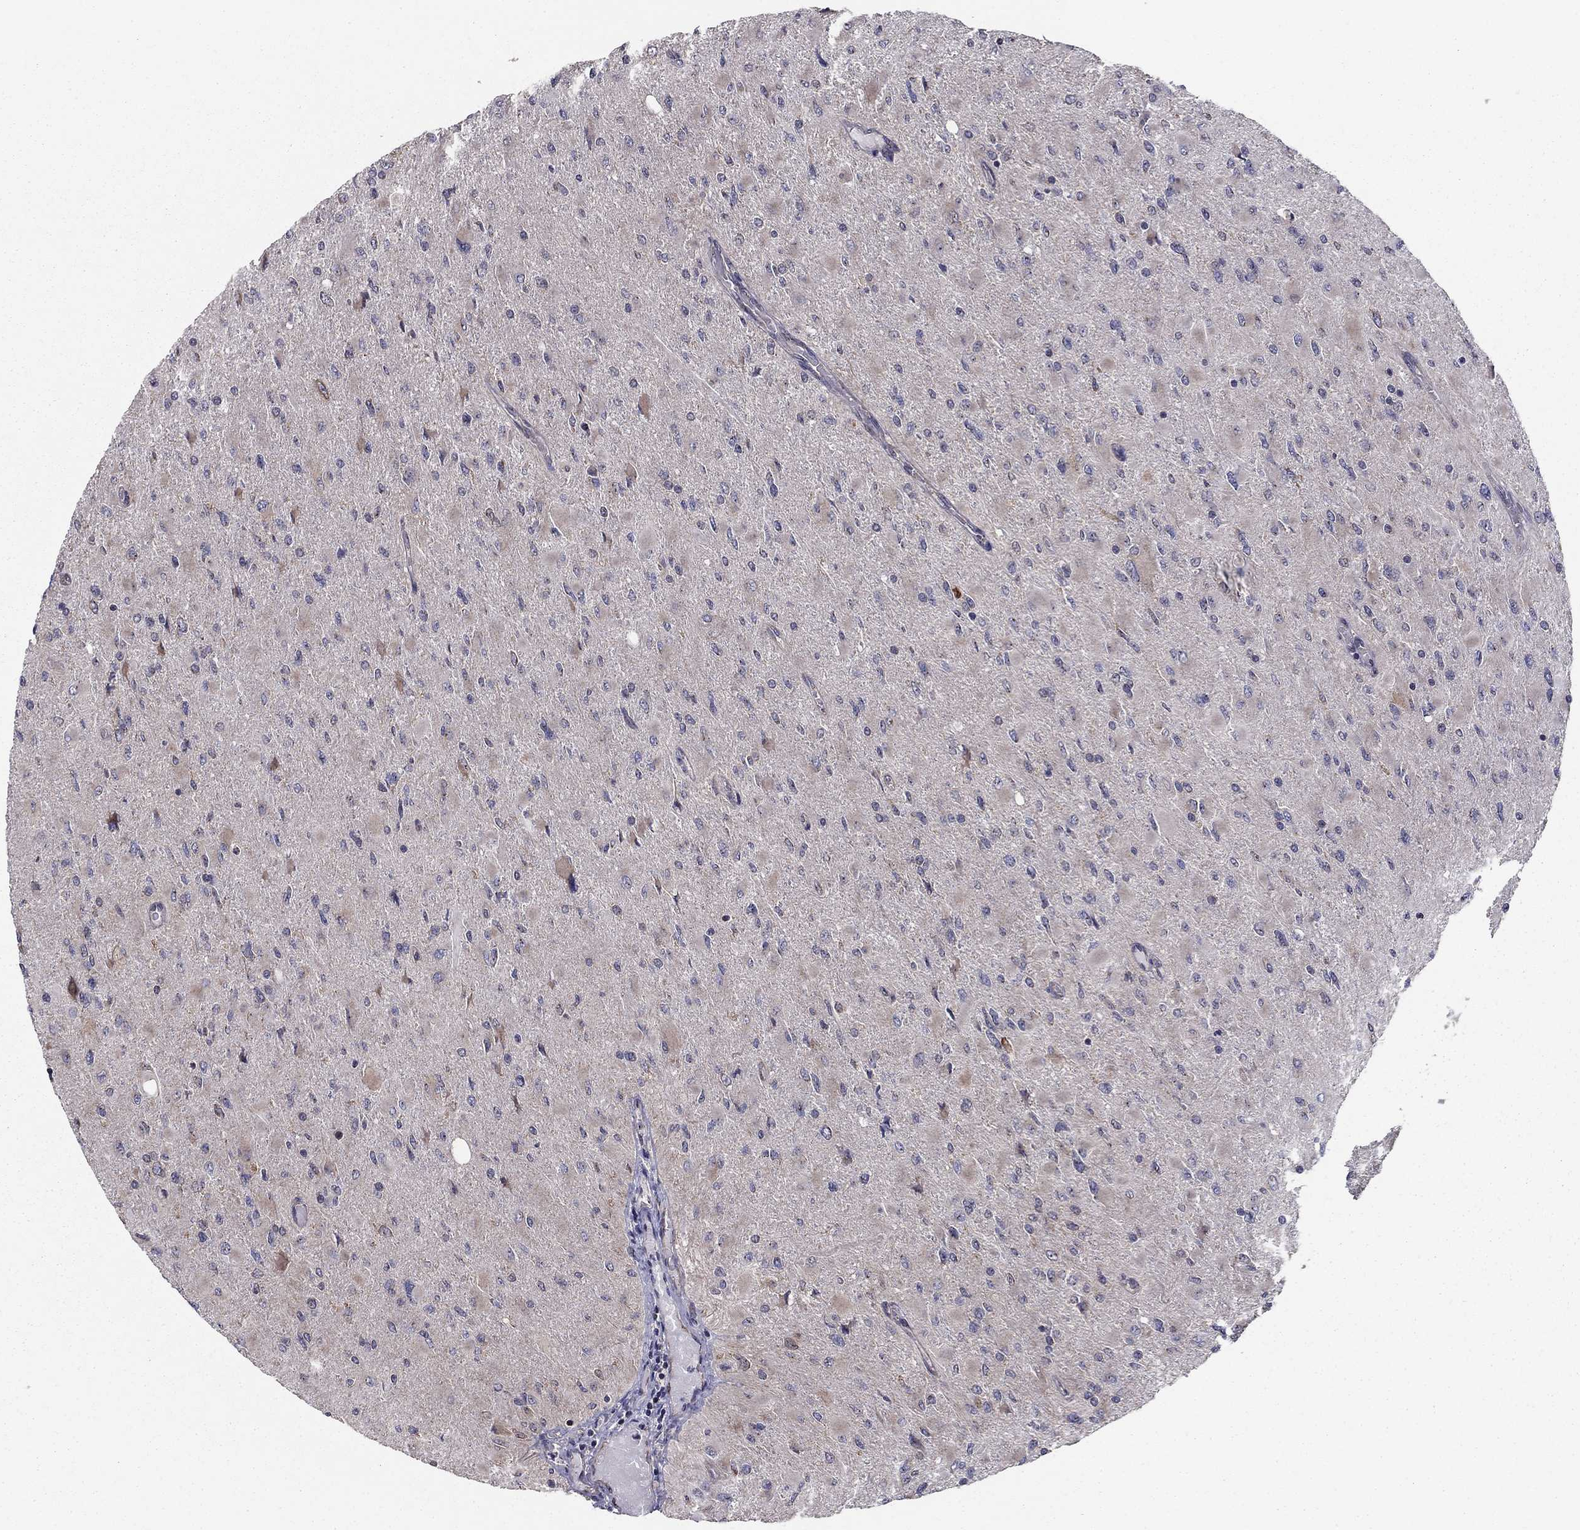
{"staining": {"intensity": "negative", "quantity": "none", "location": "none"}, "tissue": "glioma", "cell_type": "Tumor cells", "image_type": "cancer", "snomed": [{"axis": "morphology", "description": "Glioma, malignant, High grade"}, {"axis": "topography", "description": "Cerebral cortex"}], "caption": "Immunohistochemistry (IHC) of malignant glioma (high-grade) reveals no staining in tumor cells. (Immunohistochemistry, brightfield microscopy, high magnification).", "gene": "NKIRAS1", "patient": {"sex": "female", "age": 36}}